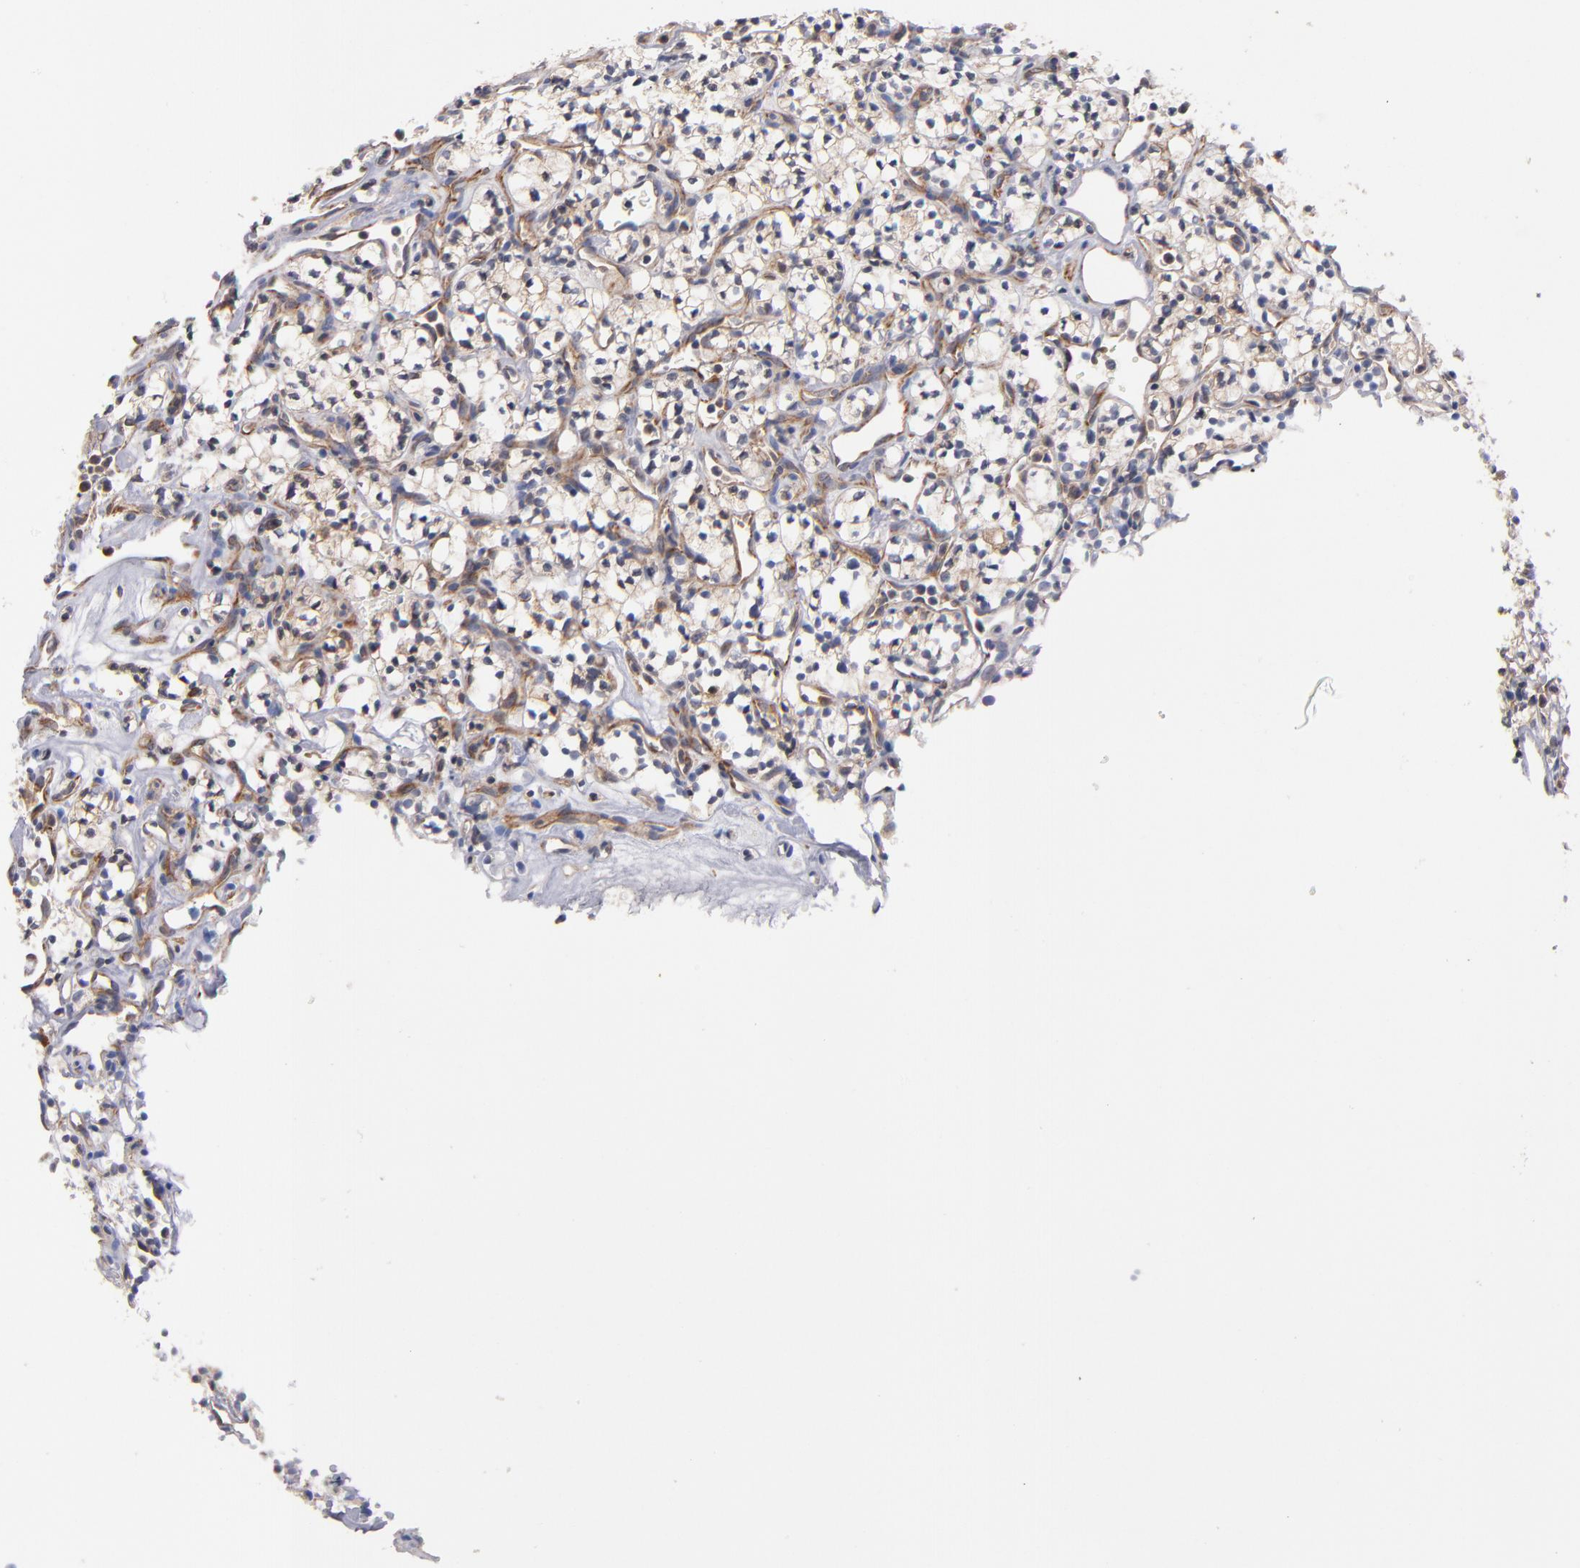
{"staining": {"intensity": "moderate", "quantity": ">75%", "location": "cytoplasmic/membranous"}, "tissue": "renal cancer", "cell_type": "Tumor cells", "image_type": "cancer", "snomed": [{"axis": "morphology", "description": "Adenocarcinoma, NOS"}, {"axis": "topography", "description": "Kidney"}], "caption": "Tumor cells display moderate cytoplasmic/membranous positivity in about >75% of cells in renal adenocarcinoma. (brown staining indicates protein expression, while blue staining denotes nuclei).", "gene": "GMFG", "patient": {"sex": "male", "age": 59}}